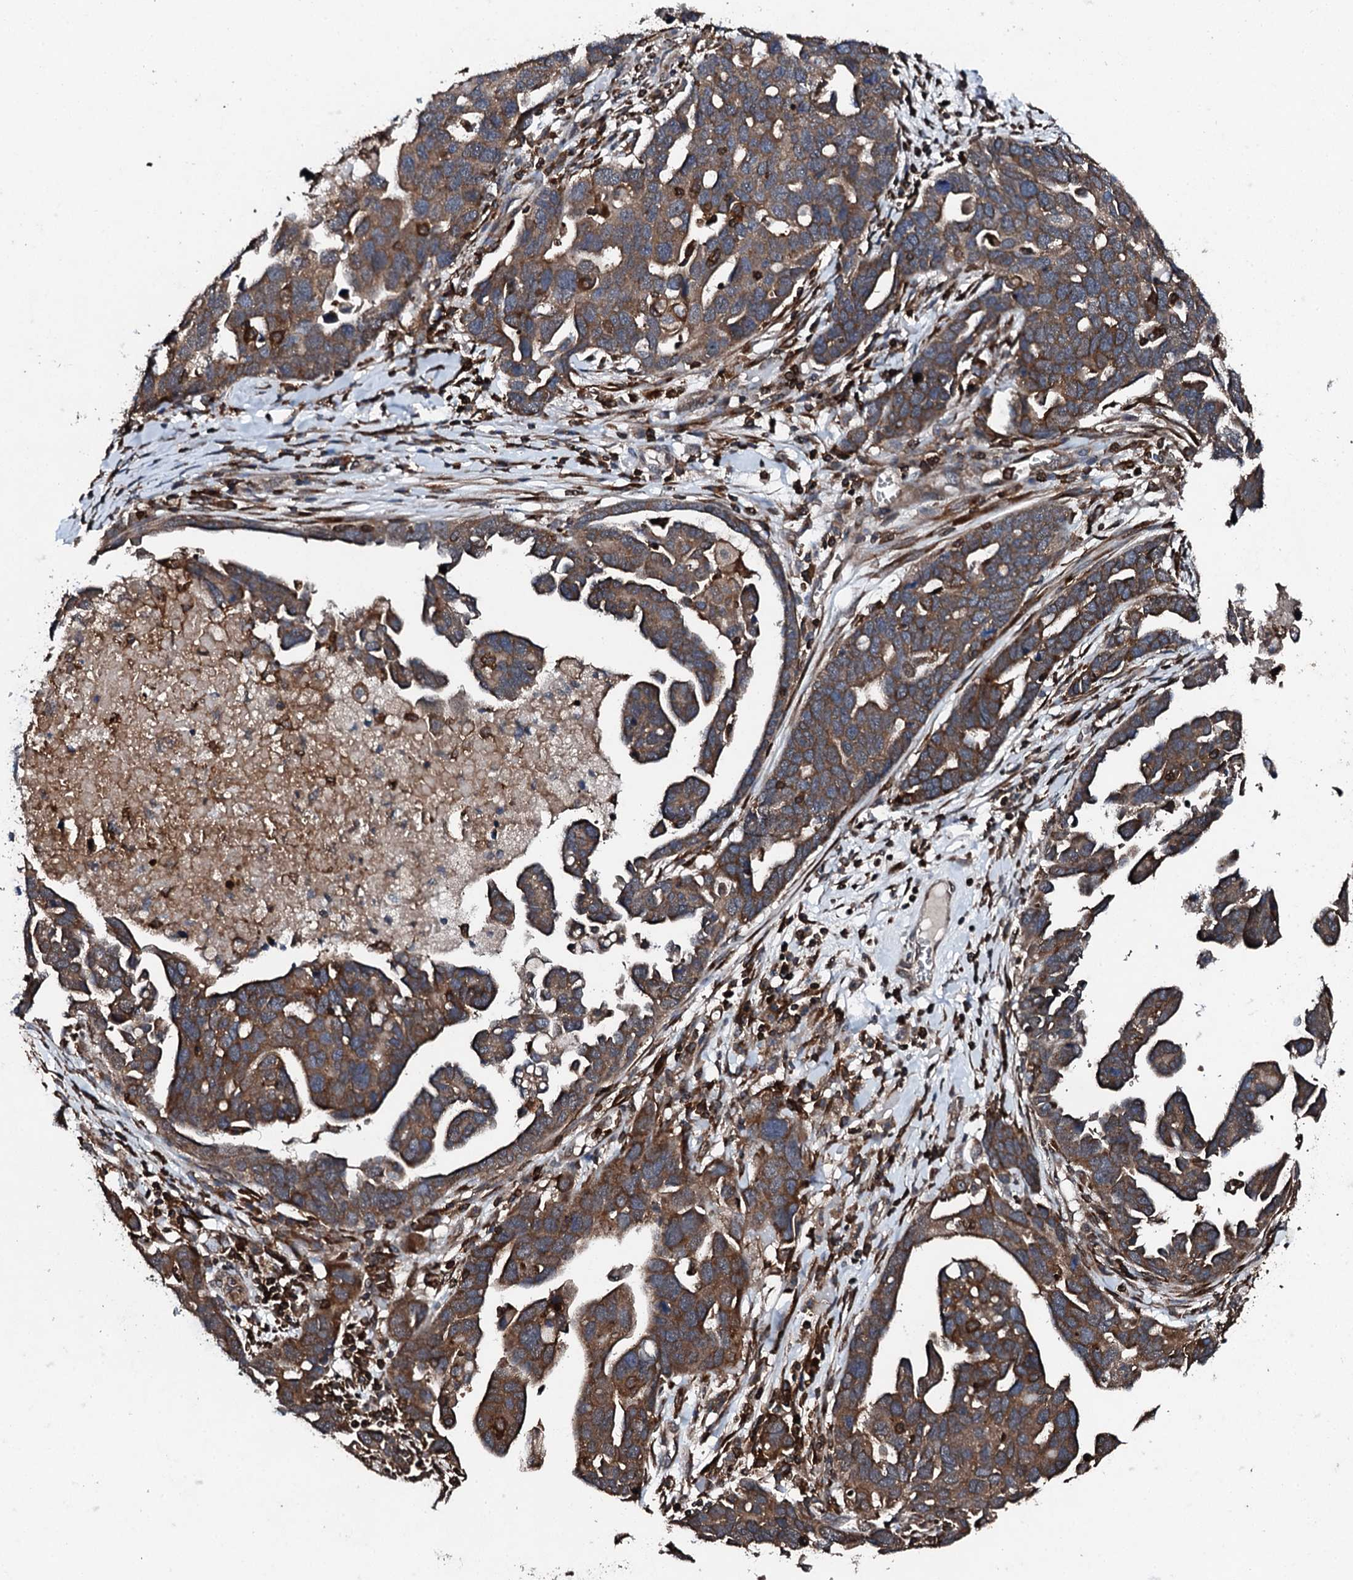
{"staining": {"intensity": "moderate", "quantity": ">75%", "location": "cytoplasmic/membranous"}, "tissue": "ovarian cancer", "cell_type": "Tumor cells", "image_type": "cancer", "snomed": [{"axis": "morphology", "description": "Cystadenocarcinoma, serous, NOS"}, {"axis": "topography", "description": "Ovary"}], "caption": "An IHC histopathology image of neoplastic tissue is shown. Protein staining in brown labels moderate cytoplasmic/membranous positivity in ovarian cancer (serous cystadenocarcinoma) within tumor cells.", "gene": "EDC4", "patient": {"sex": "female", "age": 54}}